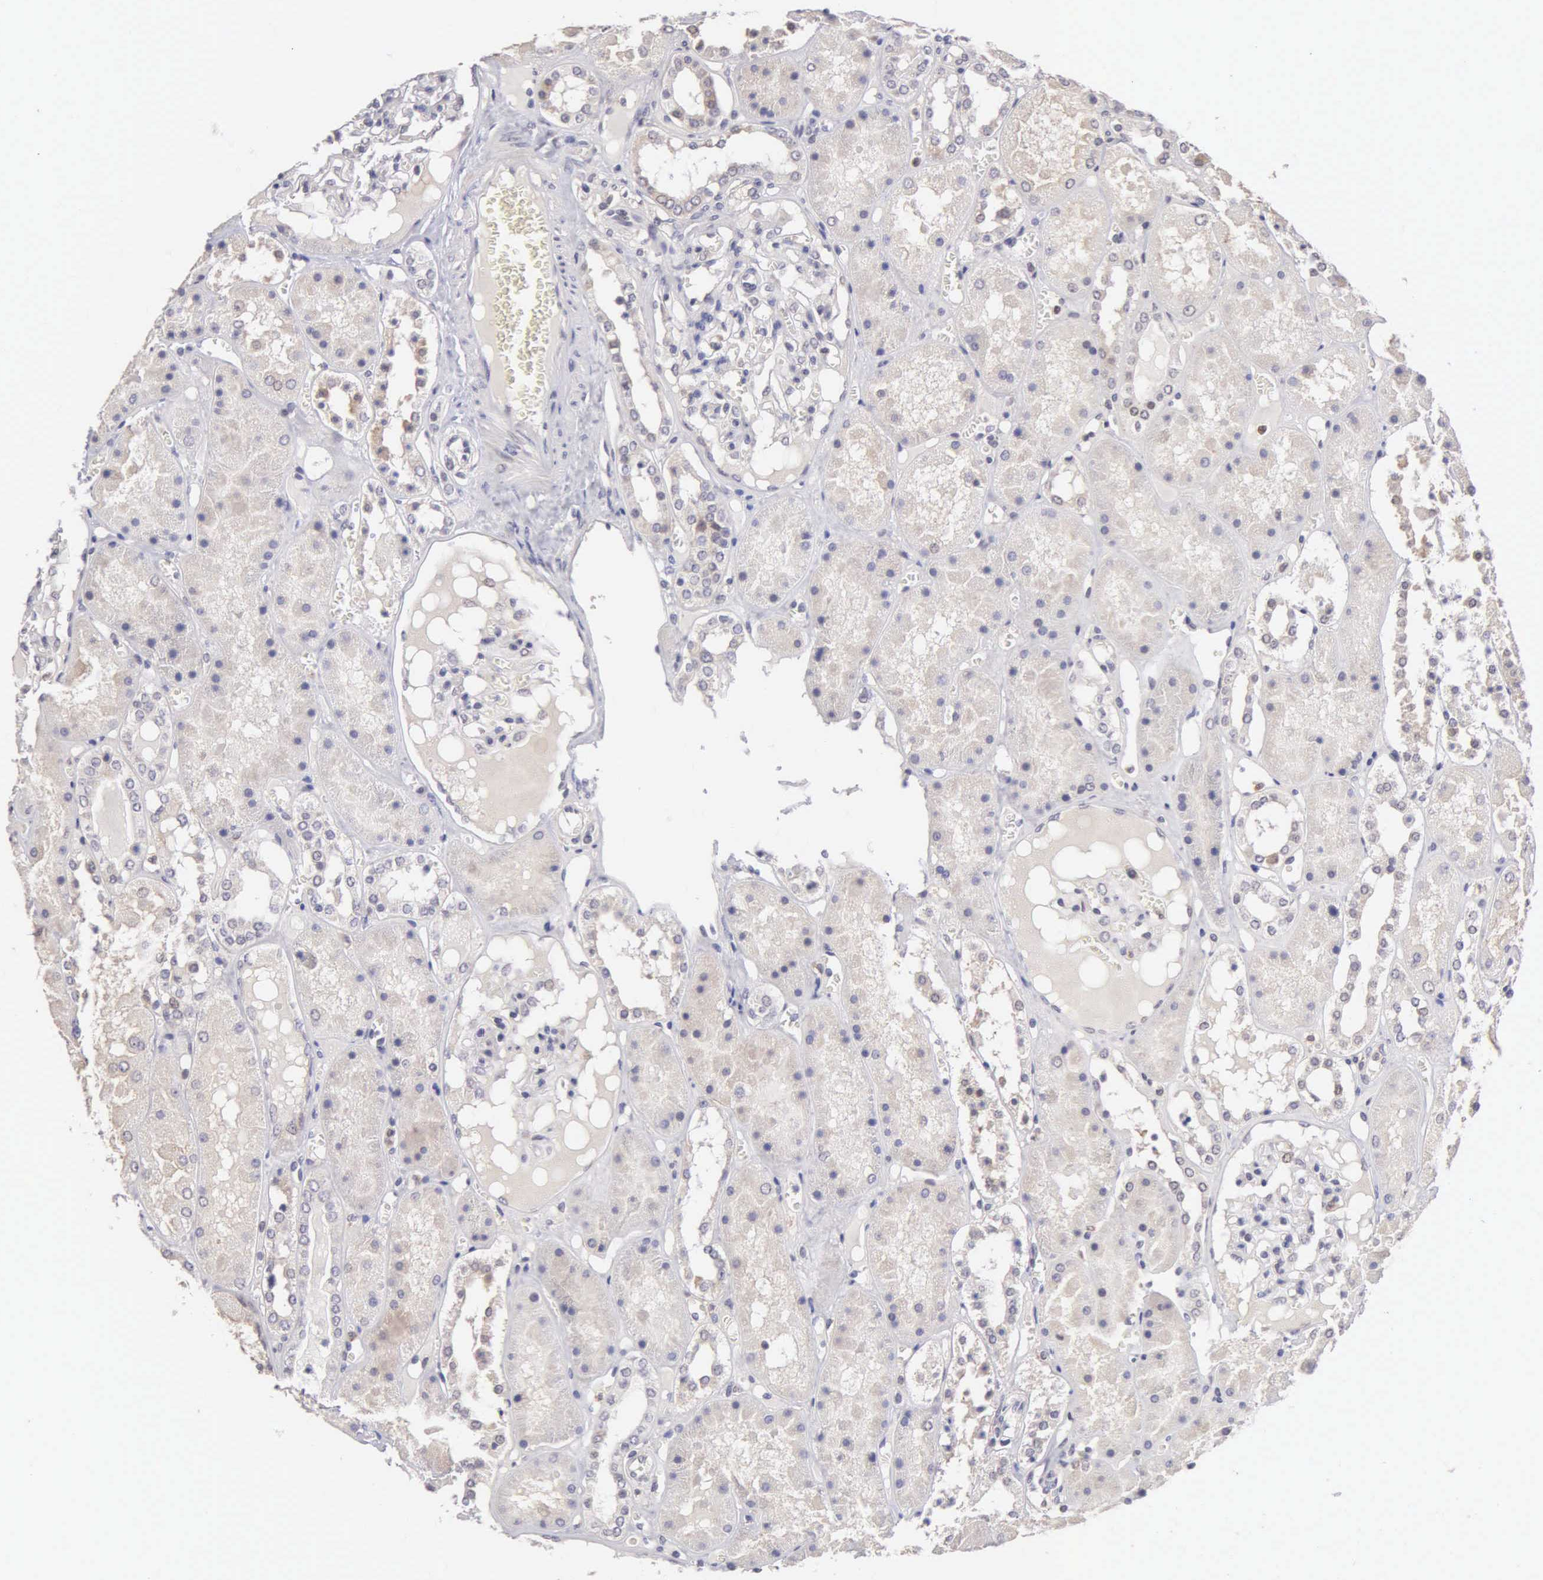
{"staining": {"intensity": "negative", "quantity": "none", "location": "none"}, "tissue": "kidney", "cell_type": "Cells in glomeruli", "image_type": "normal", "snomed": [{"axis": "morphology", "description": "Normal tissue, NOS"}, {"axis": "topography", "description": "Kidney"}], "caption": "Human kidney stained for a protein using immunohistochemistry demonstrates no positivity in cells in glomeruli.", "gene": "BRD1", "patient": {"sex": "male", "age": 36}}